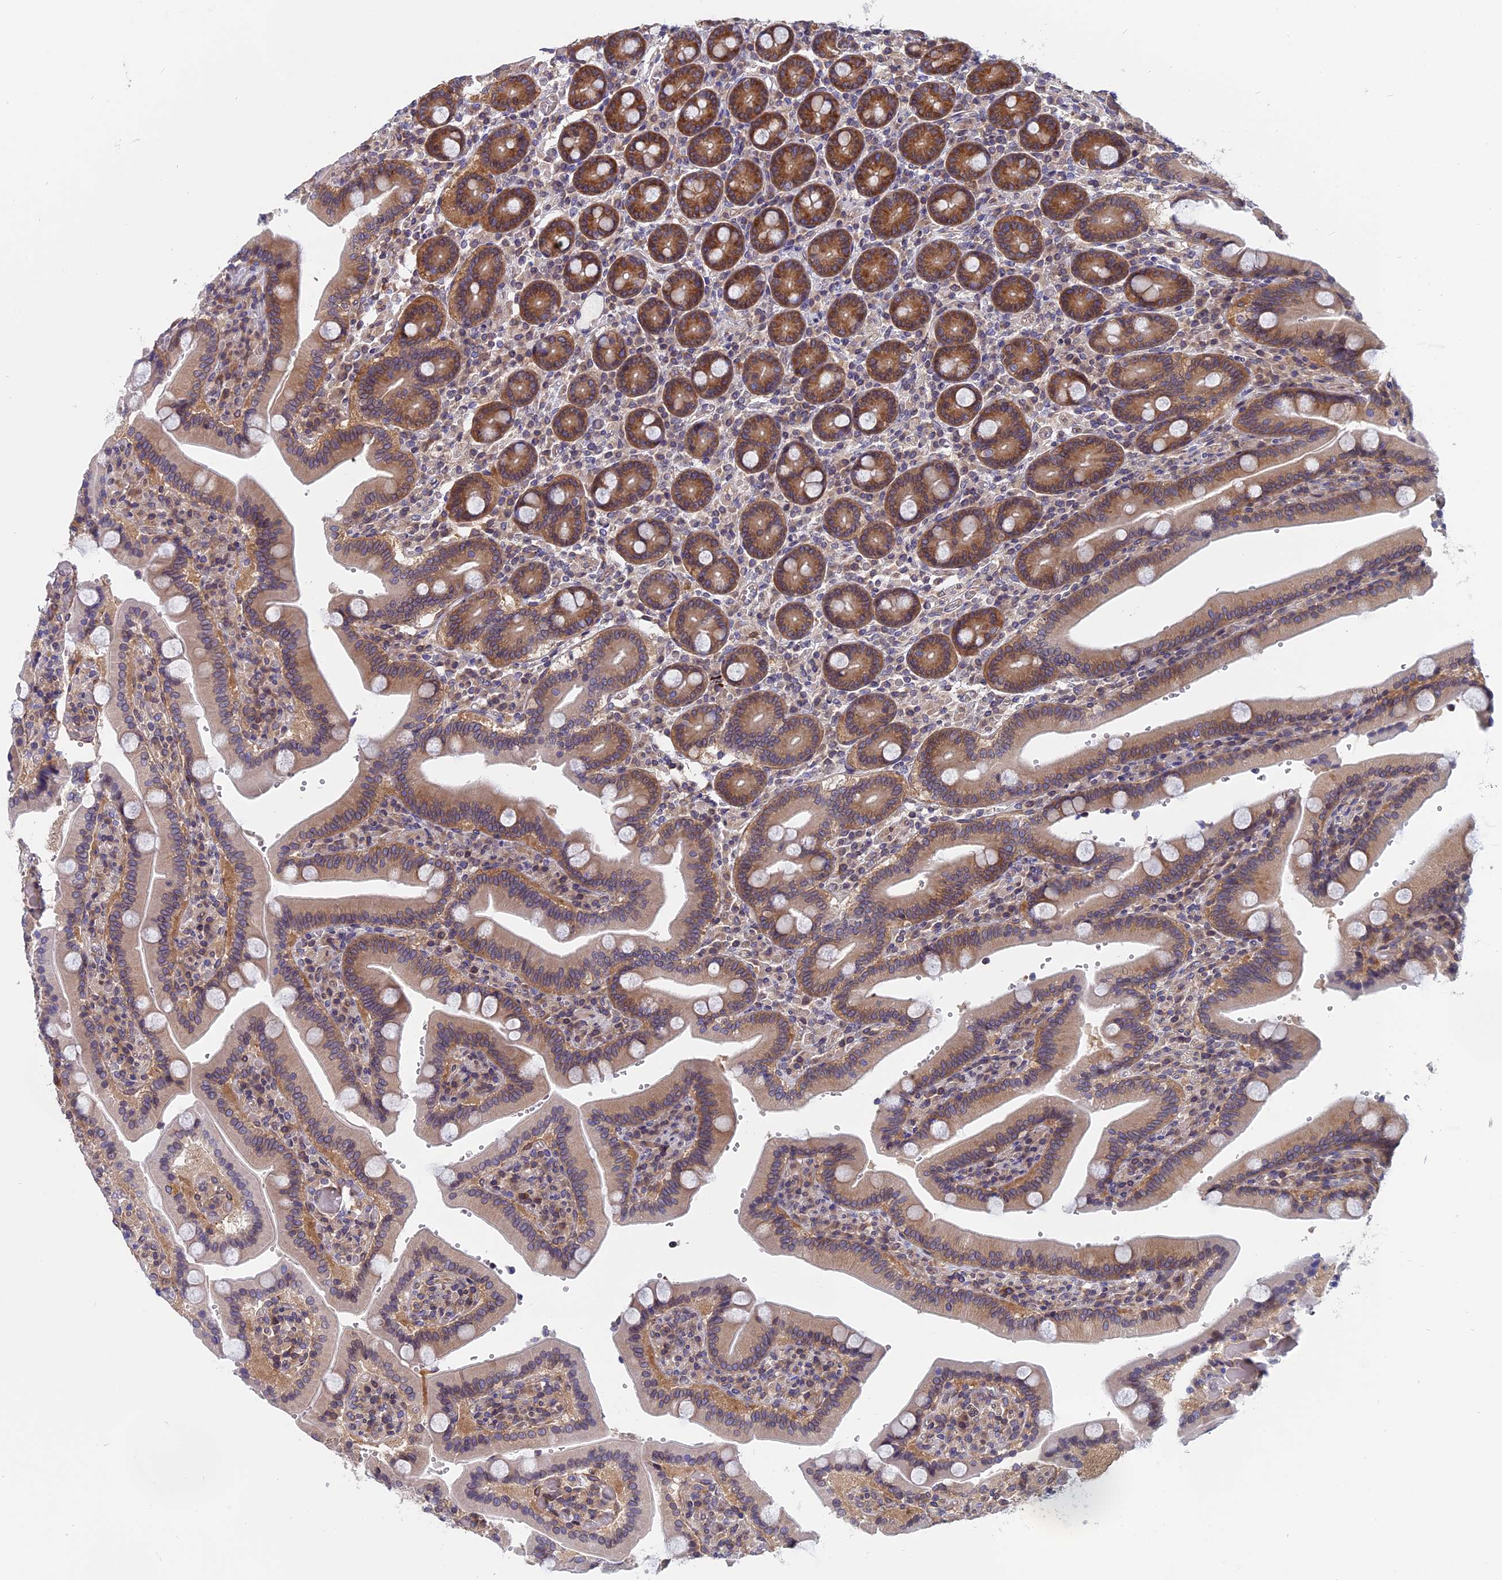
{"staining": {"intensity": "strong", "quantity": "25%-75%", "location": "cytoplasmic/membranous"}, "tissue": "duodenum", "cell_type": "Glandular cells", "image_type": "normal", "snomed": [{"axis": "morphology", "description": "Normal tissue, NOS"}, {"axis": "topography", "description": "Duodenum"}], "caption": "Strong cytoplasmic/membranous protein staining is seen in about 25%-75% of glandular cells in duodenum. Using DAB (brown) and hematoxylin (blue) stains, captured at high magnification using brightfield microscopy.", "gene": "NAA10", "patient": {"sex": "female", "age": 62}}